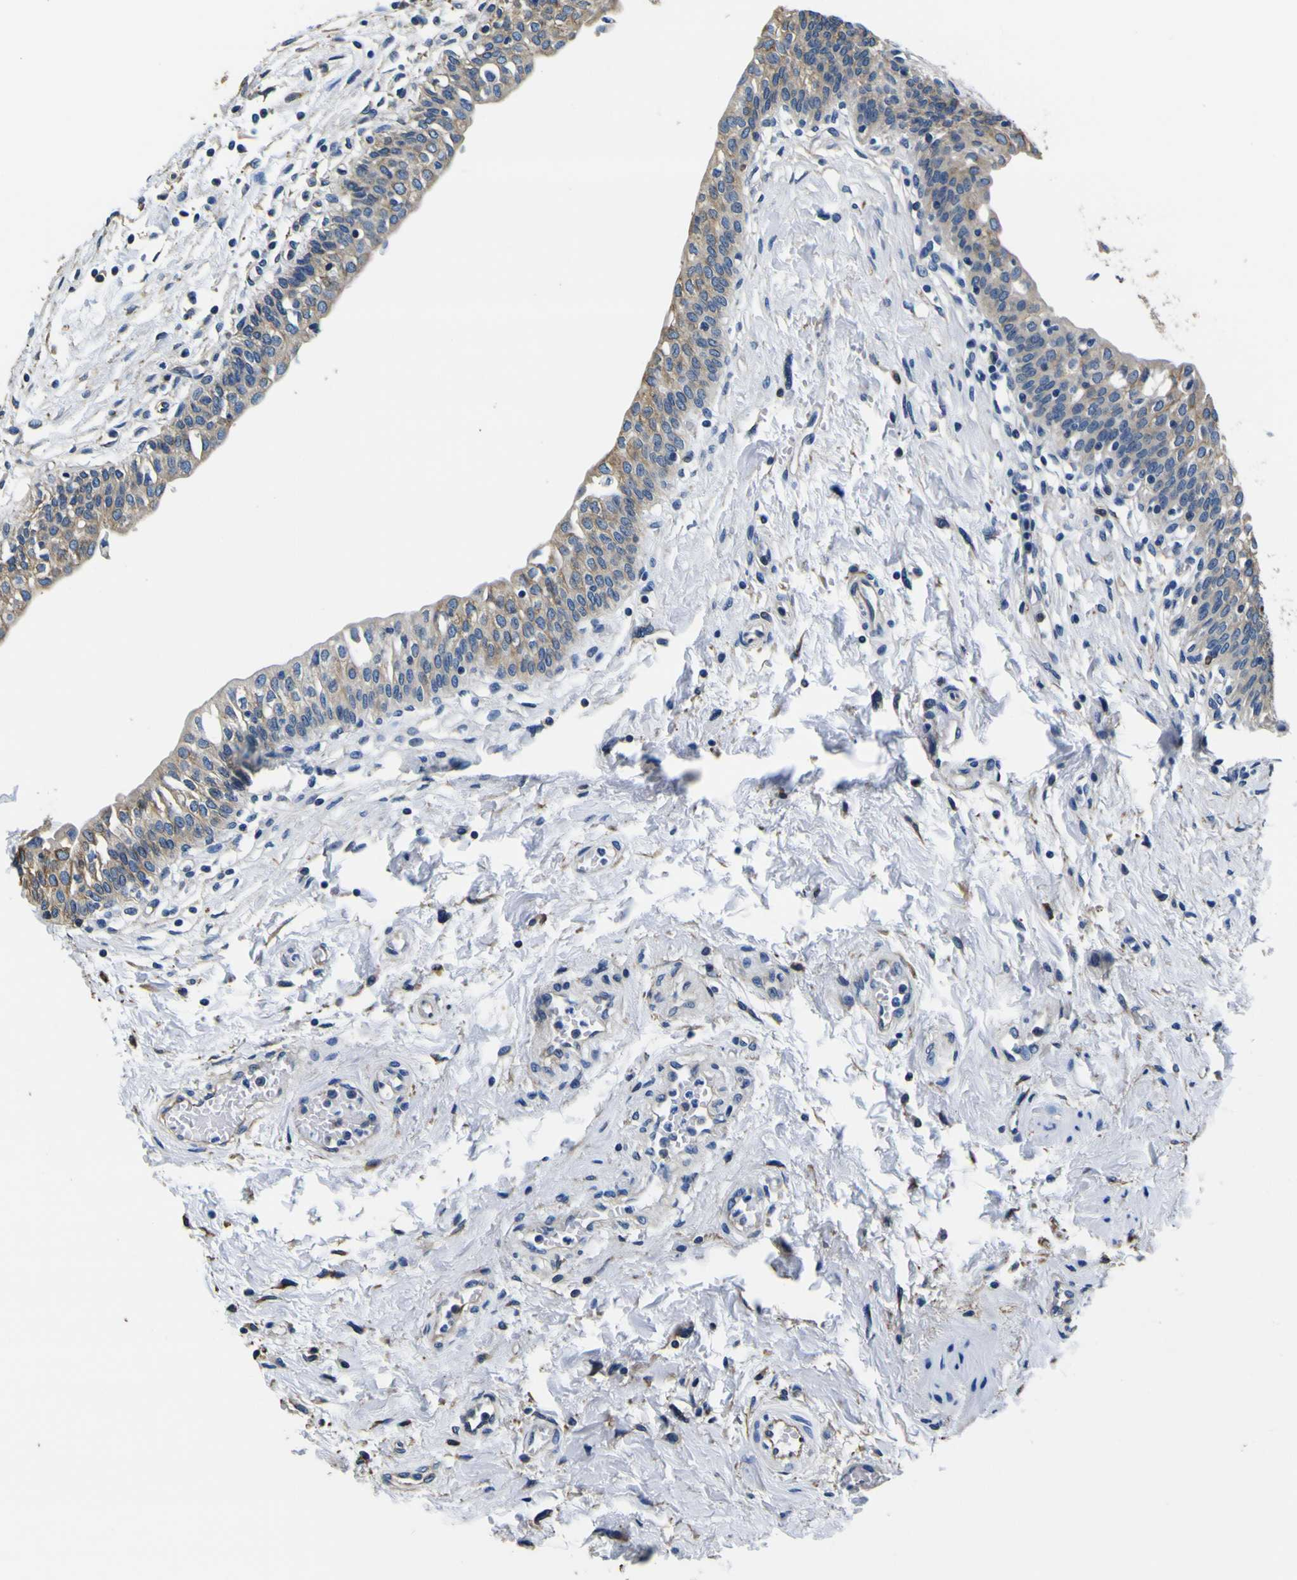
{"staining": {"intensity": "moderate", "quantity": ">75%", "location": "cytoplasmic/membranous"}, "tissue": "urinary bladder", "cell_type": "Urothelial cells", "image_type": "normal", "snomed": [{"axis": "morphology", "description": "Normal tissue, NOS"}, {"axis": "topography", "description": "Urinary bladder"}], "caption": "The micrograph shows a brown stain indicating the presence of a protein in the cytoplasmic/membranous of urothelial cells in urinary bladder. (DAB IHC with brightfield microscopy, high magnification).", "gene": "TUBA1B", "patient": {"sex": "male", "age": 55}}